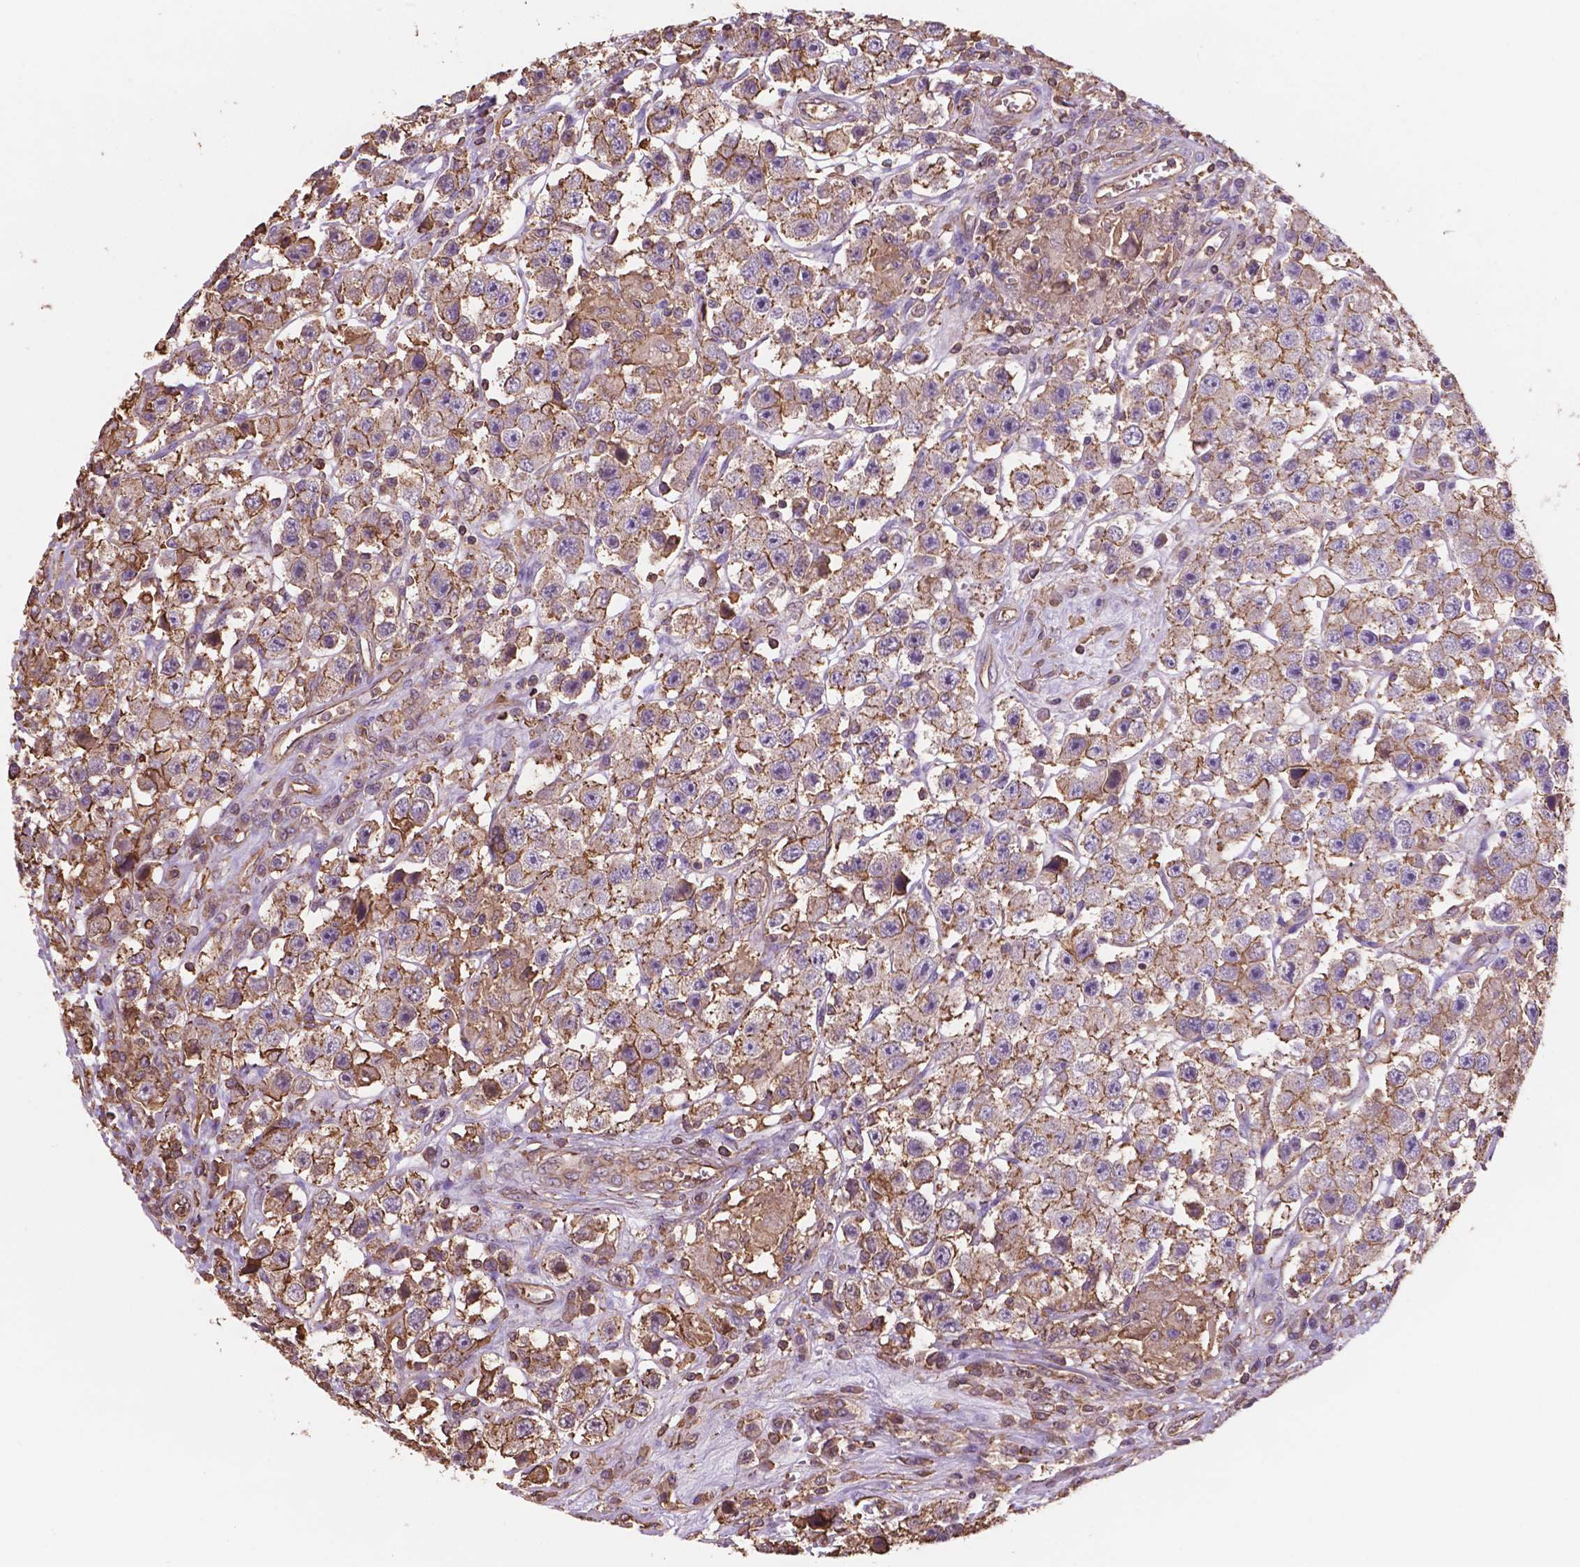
{"staining": {"intensity": "moderate", "quantity": ">75%", "location": "cytoplasmic/membranous"}, "tissue": "testis cancer", "cell_type": "Tumor cells", "image_type": "cancer", "snomed": [{"axis": "morphology", "description": "Seminoma, NOS"}, {"axis": "topography", "description": "Testis"}], "caption": "DAB (3,3'-diaminobenzidine) immunohistochemical staining of seminoma (testis) shows moderate cytoplasmic/membranous protein positivity in approximately >75% of tumor cells.", "gene": "NIPA2", "patient": {"sex": "male", "age": 45}}